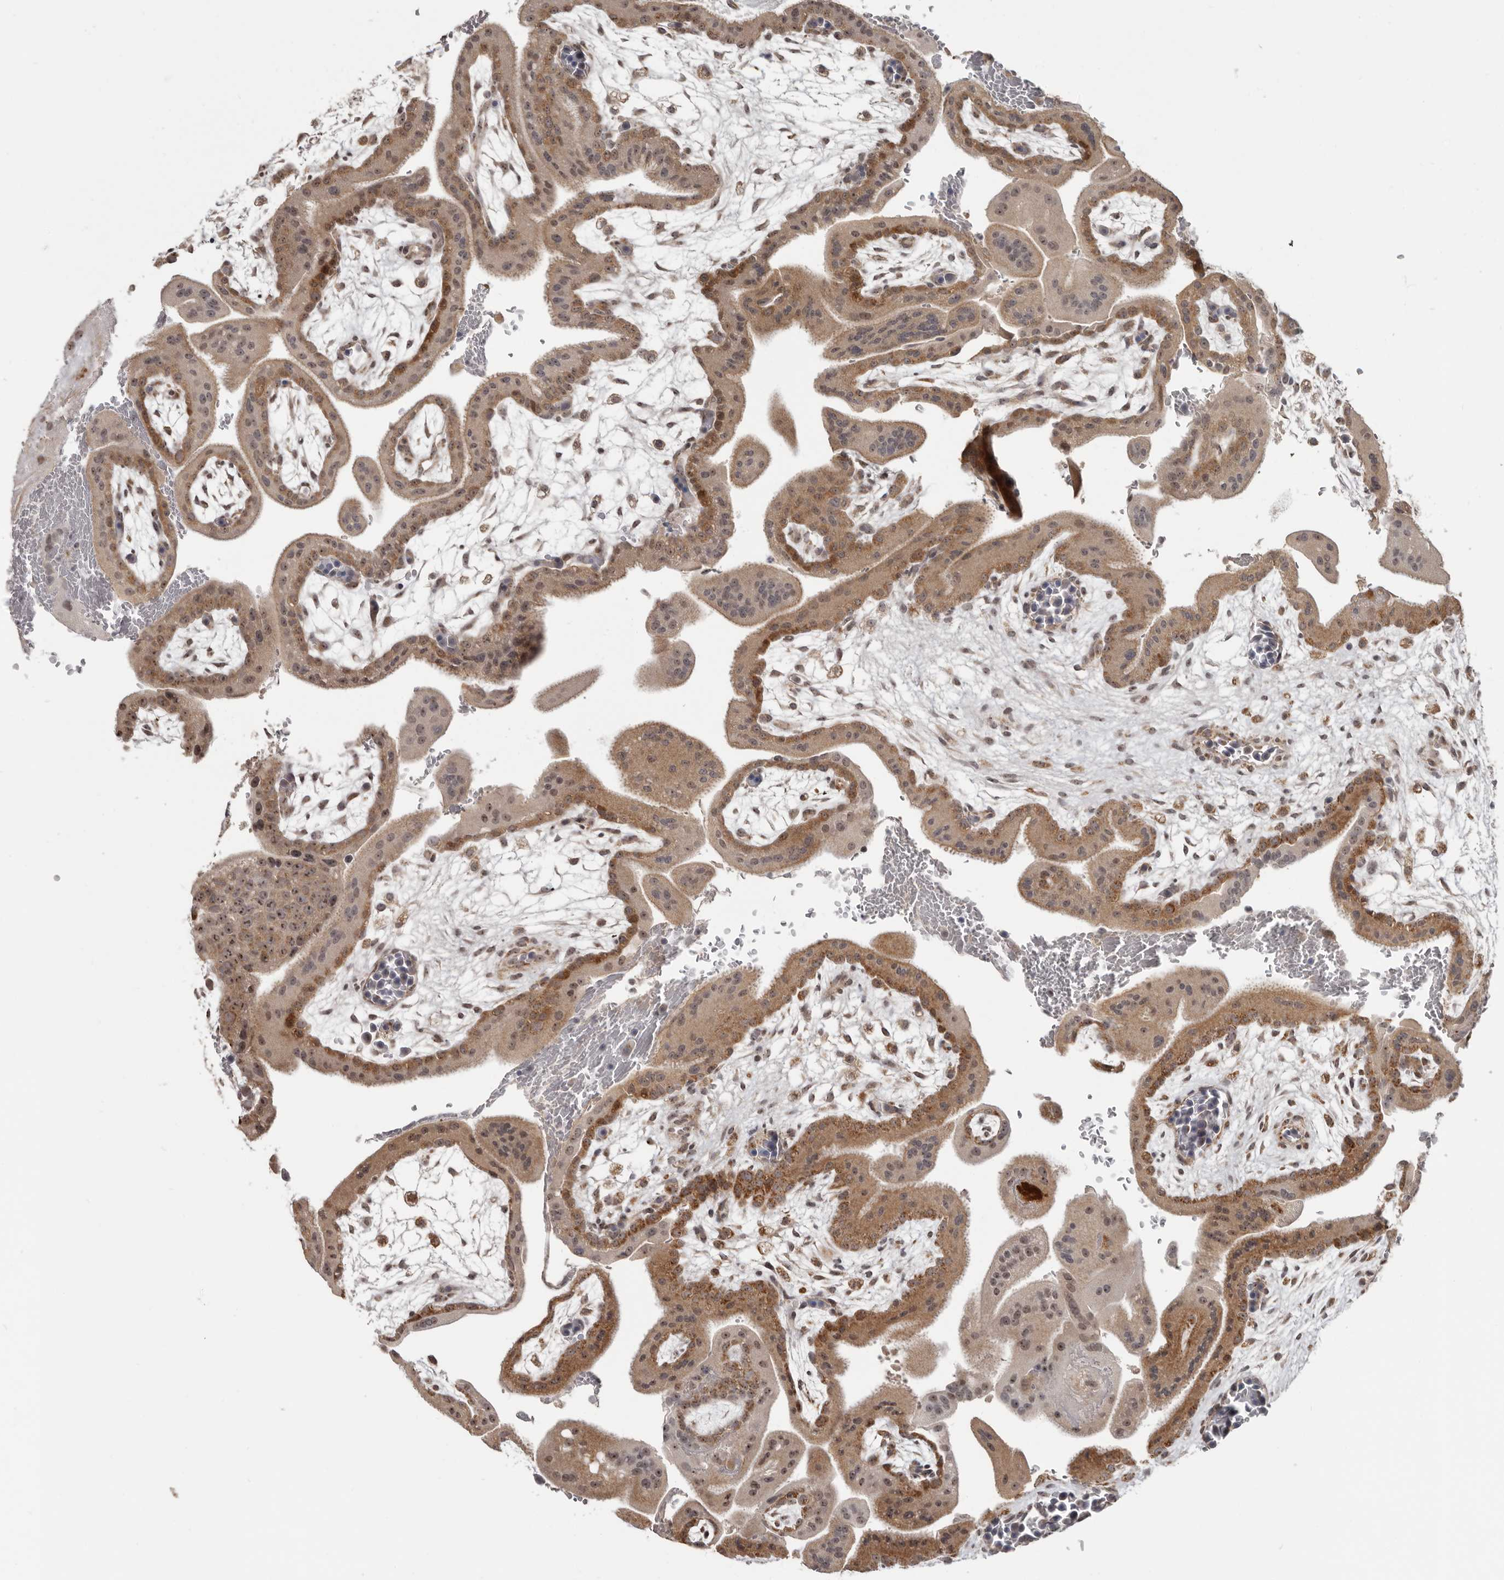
{"staining": {"intensity": "moderate", "quantity": ">75%", "location": "cytoplasmic/membranous,nuclear"}, "tissue": "placenta", "cell_type": "Decidual cells", "image_type": "normal", "snomed": [{"axis": "morphology", "description": "Normal tissue, NOS"}, {"axis": "topography", "description": "Placenta"}], "caption": "Protein expression analysis of normal placenta displays moderate cytoplasmic/membranous,nuclear expression in about >75% of decidual cells. (IHC, brightfield microscopy, high magnification).", "gene": "BAD", "patient": {"sex": "female", "age": 35}}